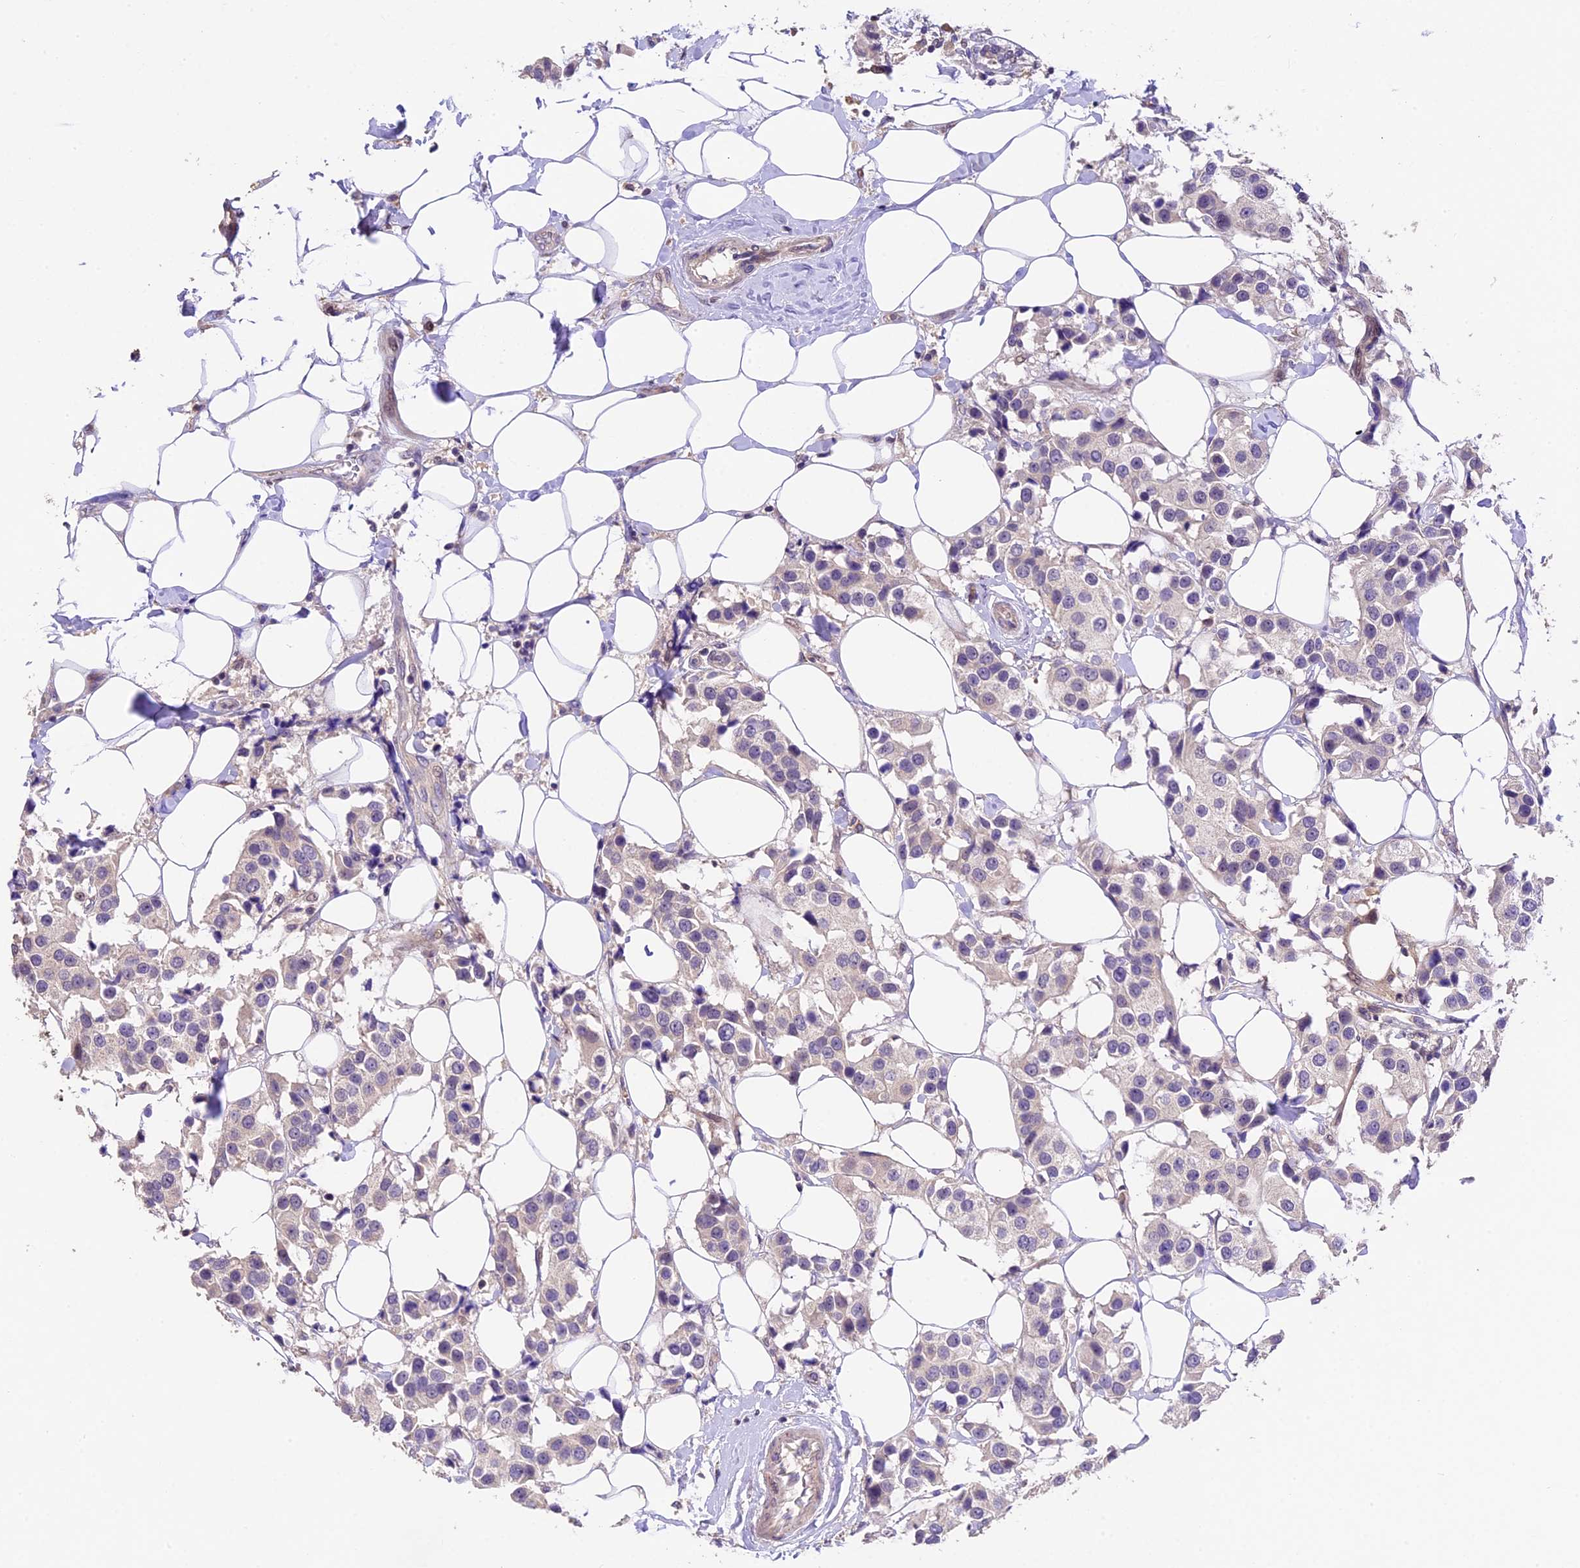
{"staining": {"intensity": "weak", "quantity": "<25%", "location": "cytoplasmic/membranous"}, "tissue": "breast cancer", "cell_type": "Tumor cells", "image_type": "cancer", "snomed": [{"axis": "morphology", "description": "Normal tissue, NOS"}, {"axis": "morphology", "description": "Duct carcinoma"}, {"axis": "topography", "description": "Breast"}], "caption": "This photomicrograph is of breast intraductal carcinoma stained with IHC to label a protein in brown with the nuclei are counter-stained blue. There is no expression in tumor cells. (IHC, brightfield microscopy, high magnification).", "gene": "DGKH", "patient": {"sex": "female", "age": 39}}